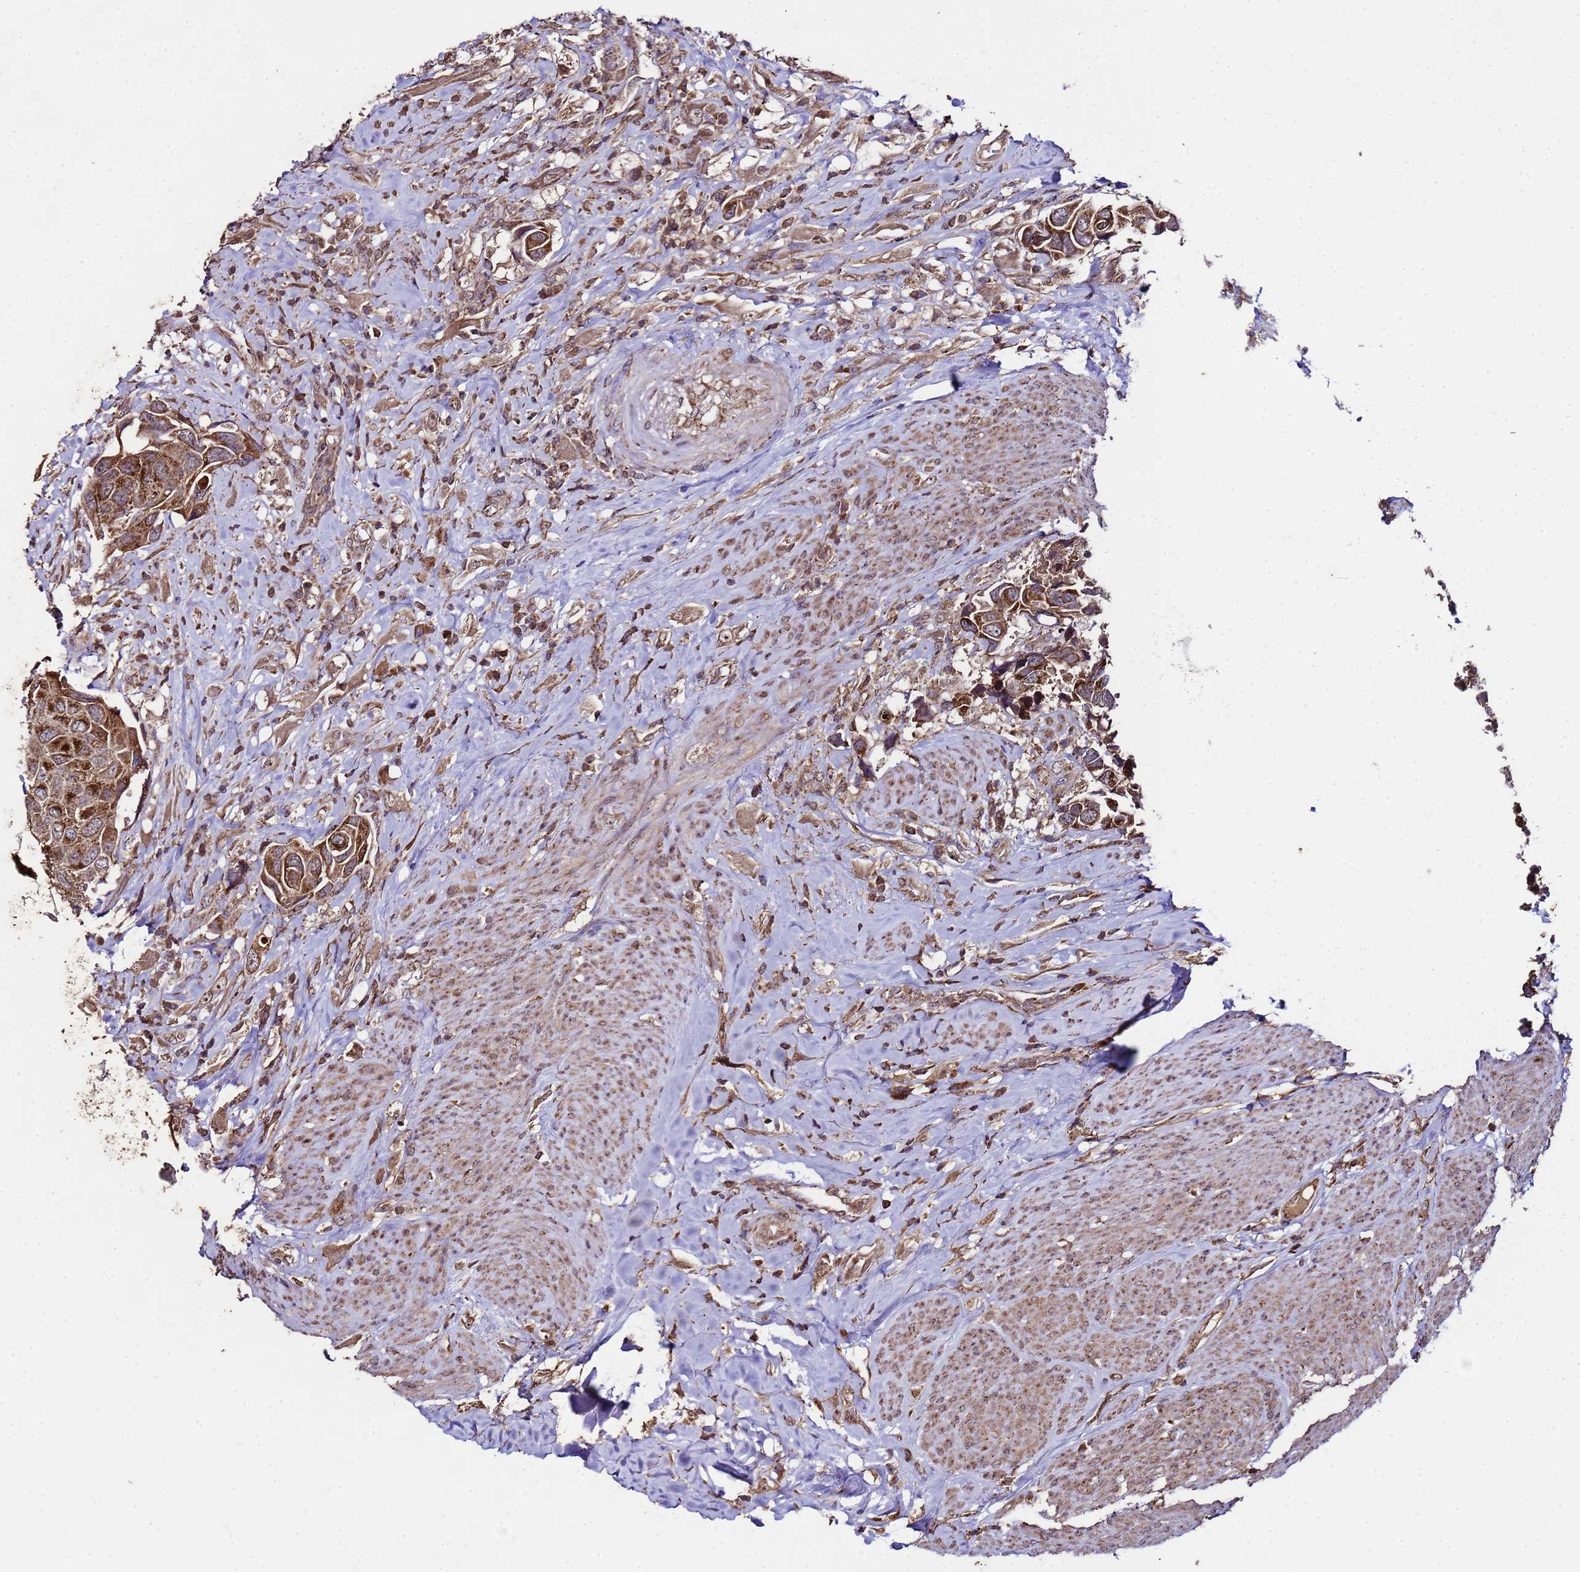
{"staining": {"intensity": "strong", "quantity": ">75%", "location": "cytoplasmic/membranous"}, "tissue": "urothelial cancer", "cell_type": "Tumor cells", "image_type": "cancer", "snomed": [{"axis": "morphology", "description": "Urothelial carcinoma, High grade"}, {"axis": "topography", "description": "Urinary bladder"}], "caption": "Protein analysis of urothelial carcinoma (high-grade) tissue shows strong cytoplasmic/membranous staining in approximately >75% of tumor cells.", "gene": "HSPBAP1", "patient": {"sex": "male", "age": 74}}